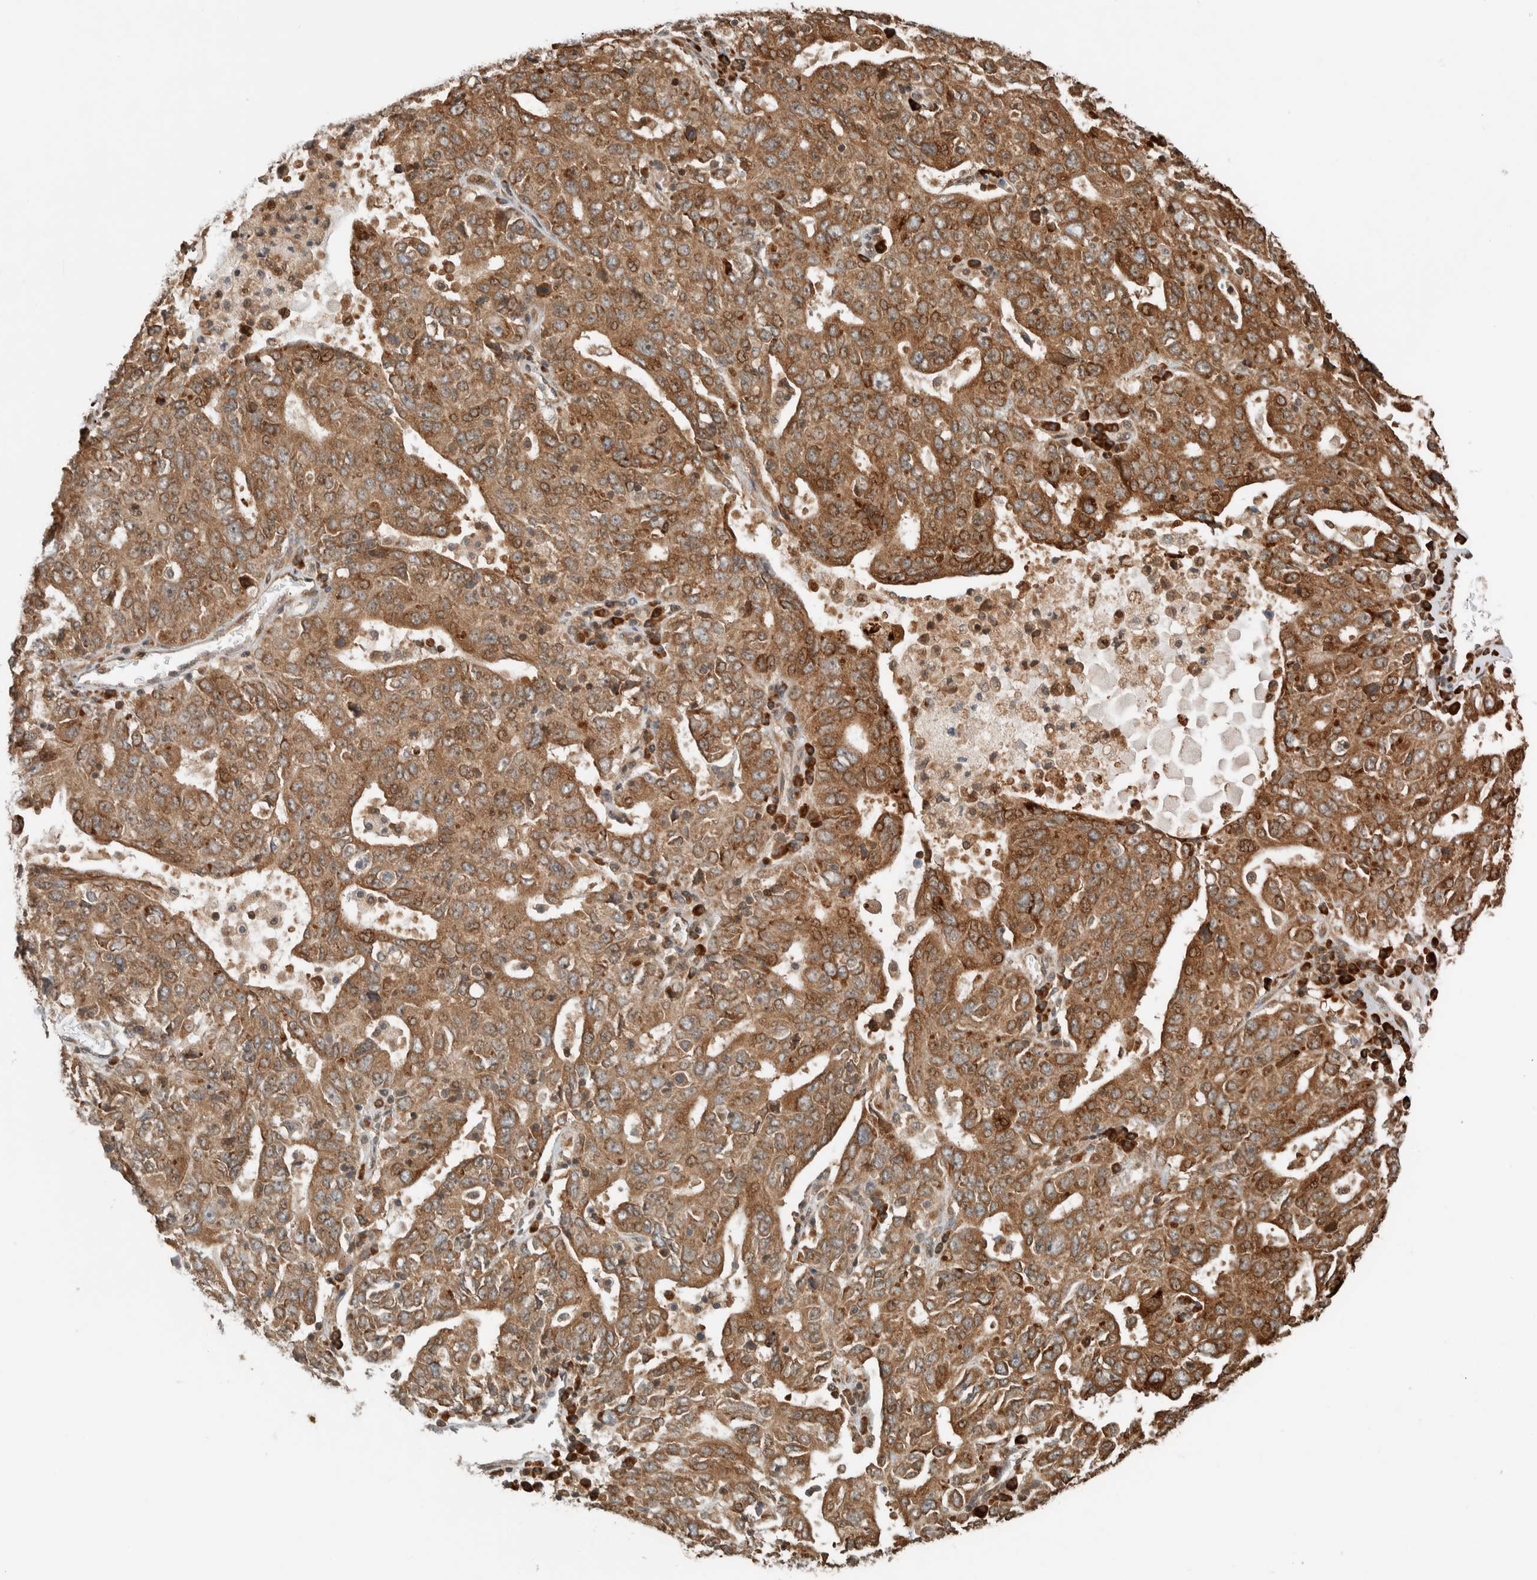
{"staining": {"intensity": "moderate", "quantity": ">75%", "location": "cytoplasmic/membranous"}, "tissue": "ovarian cancer", "cell_type": "Tumor cells", "image_type": "cancer", "snomed": [{"axis": "morphology", "description": "Carcinoma, endometroid"}, {"axis": "topography", "description": "Ovary"}], "caption": "This is an image of immunohistochemistry staining of ovarian endometroid carcinoma, which shows moderate staining in the cytoplasmic/membranous of tumor cells.", "gene": "CNTROB", "patient": {"sex": "female", "age": 62}}